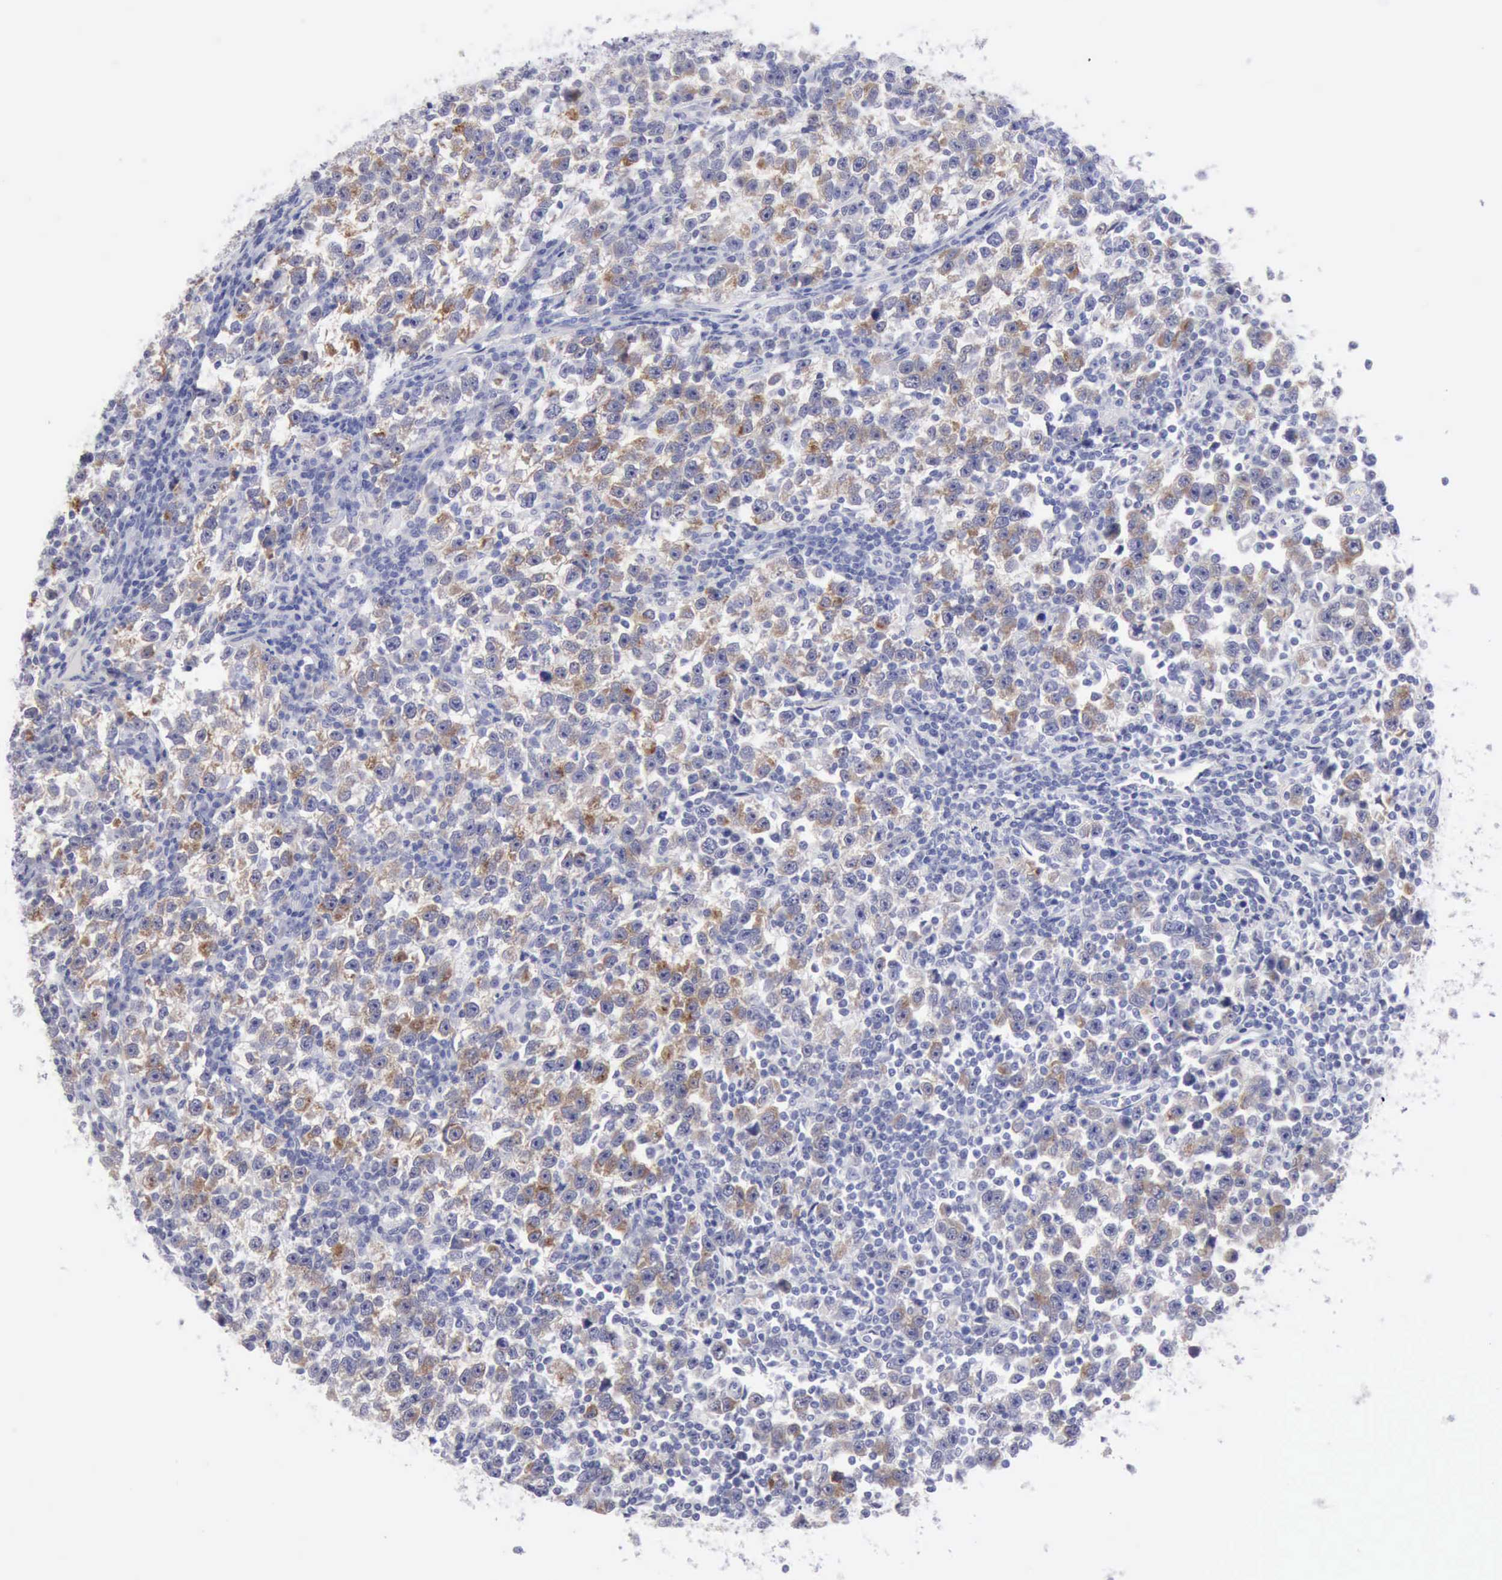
{"staining": {"intensity": "moderate", "quantity": "25%-75%", "location": "cytoplasmic/membranous"}, "tissue": "testis cancer", "cell_type": "Tumor cells", "image_type": "cancer", "snomed": [{"axis": "morphology", "description": "Seminoma, NOS"}, {"axis": "topography", "description": "Testis"}], "caption": "The immunohistochemical stain labels moderate cytoplasmic/membranous expression in tumor cells of seminoma (testis) tissue.", "gene": "ANGEL1", "patient": {"sex": "male", "age": 43}}